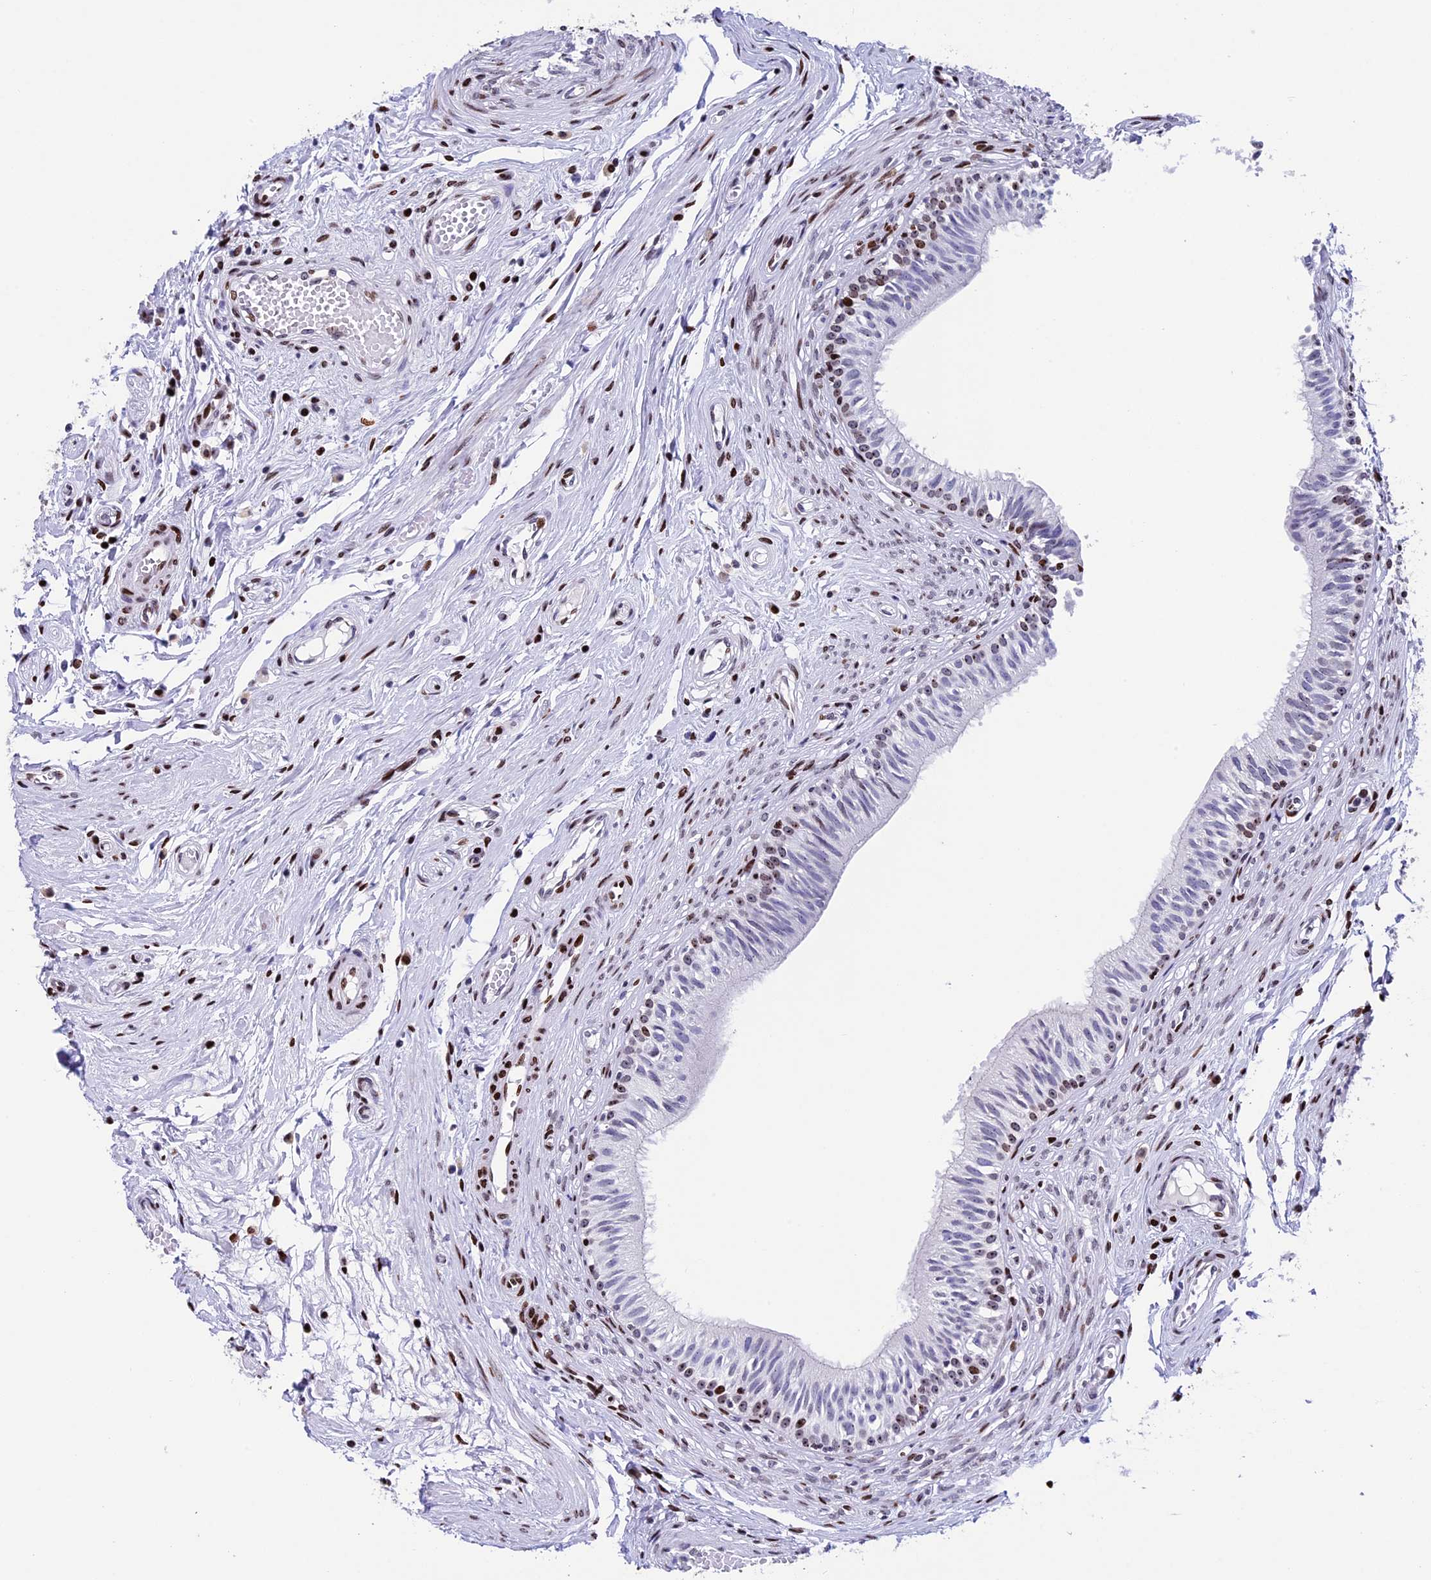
{"staining": {"intensity": "strong", "quantity": "<25%", "location": "nuclear"}, "tissue": "epididymis", "cell_type": "Glandular cells", "image_type": "normal", "snomed": [{"axis": "morphology", "description": "Normal tissue, NOS"}, {"axis": "topography", "description": "Epididymis, spermatic cord, NOS"}], "caption": "Brown immunohistochemical staining in normal epididymis displays strong nuclear staining in about <25% of glandular cells.", "gene": "BTBD3", "patient": {"sex": "male", "age": 22}}